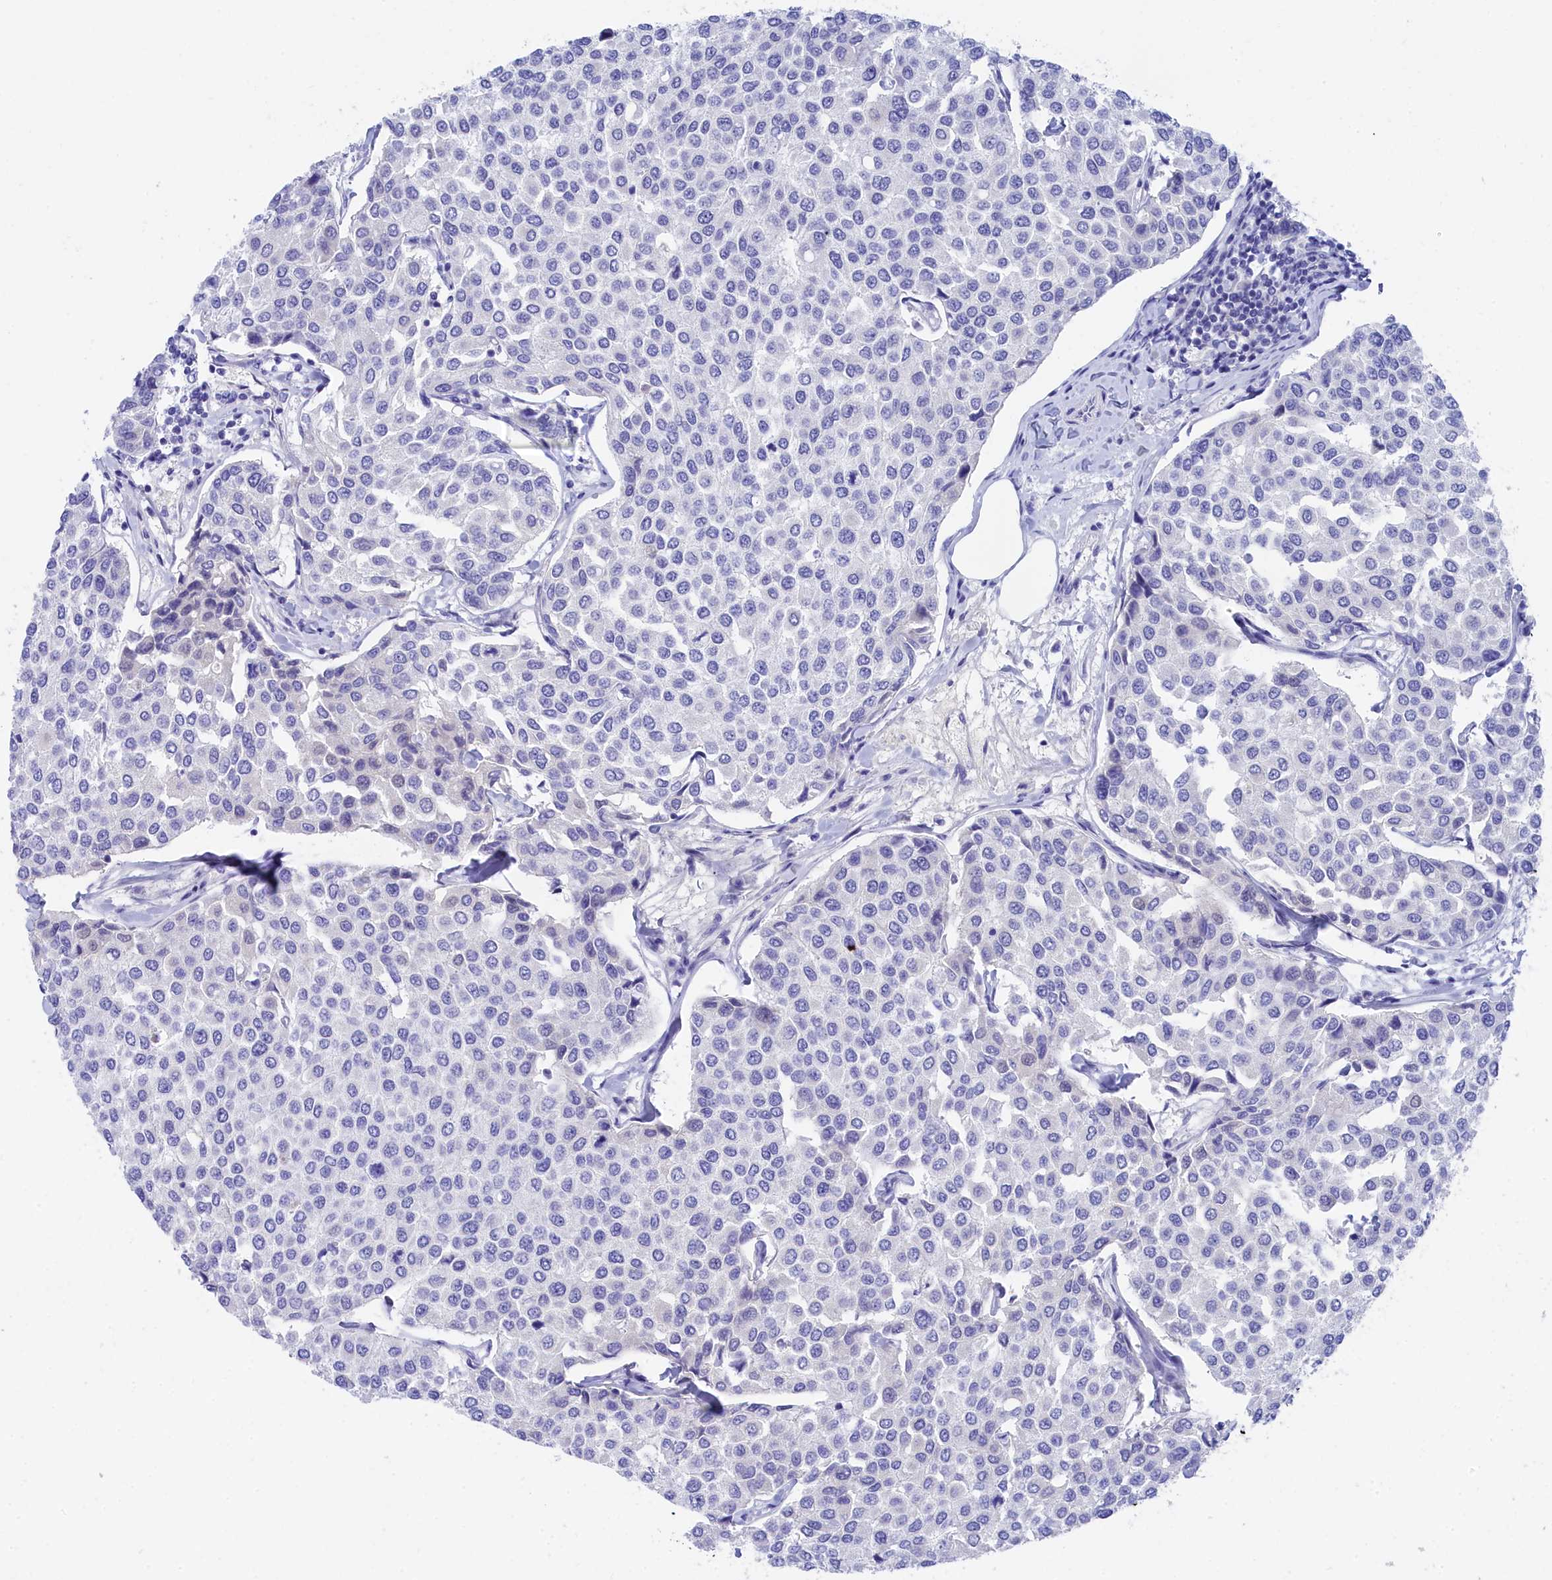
{"staining": {"intensity": "negative", "quantity": "none", "location": "none"}, "tissue": "breast cancer", "cell_type": "Tumor cells", "image_type": "cancer", "snomed": [{"axis": "morphology", "description": "Duct carcinoma"}, {"axis": "topography", "description": "Breast"}], "caption": "High power microscopy micrograph of an IHC histopathology image of breast cancer (infiltrating ductal carcinoma), revealing no significant staining in tumor cells.", "gene": "TRIM10", "patient": {"sex": "female", "age": 55}}